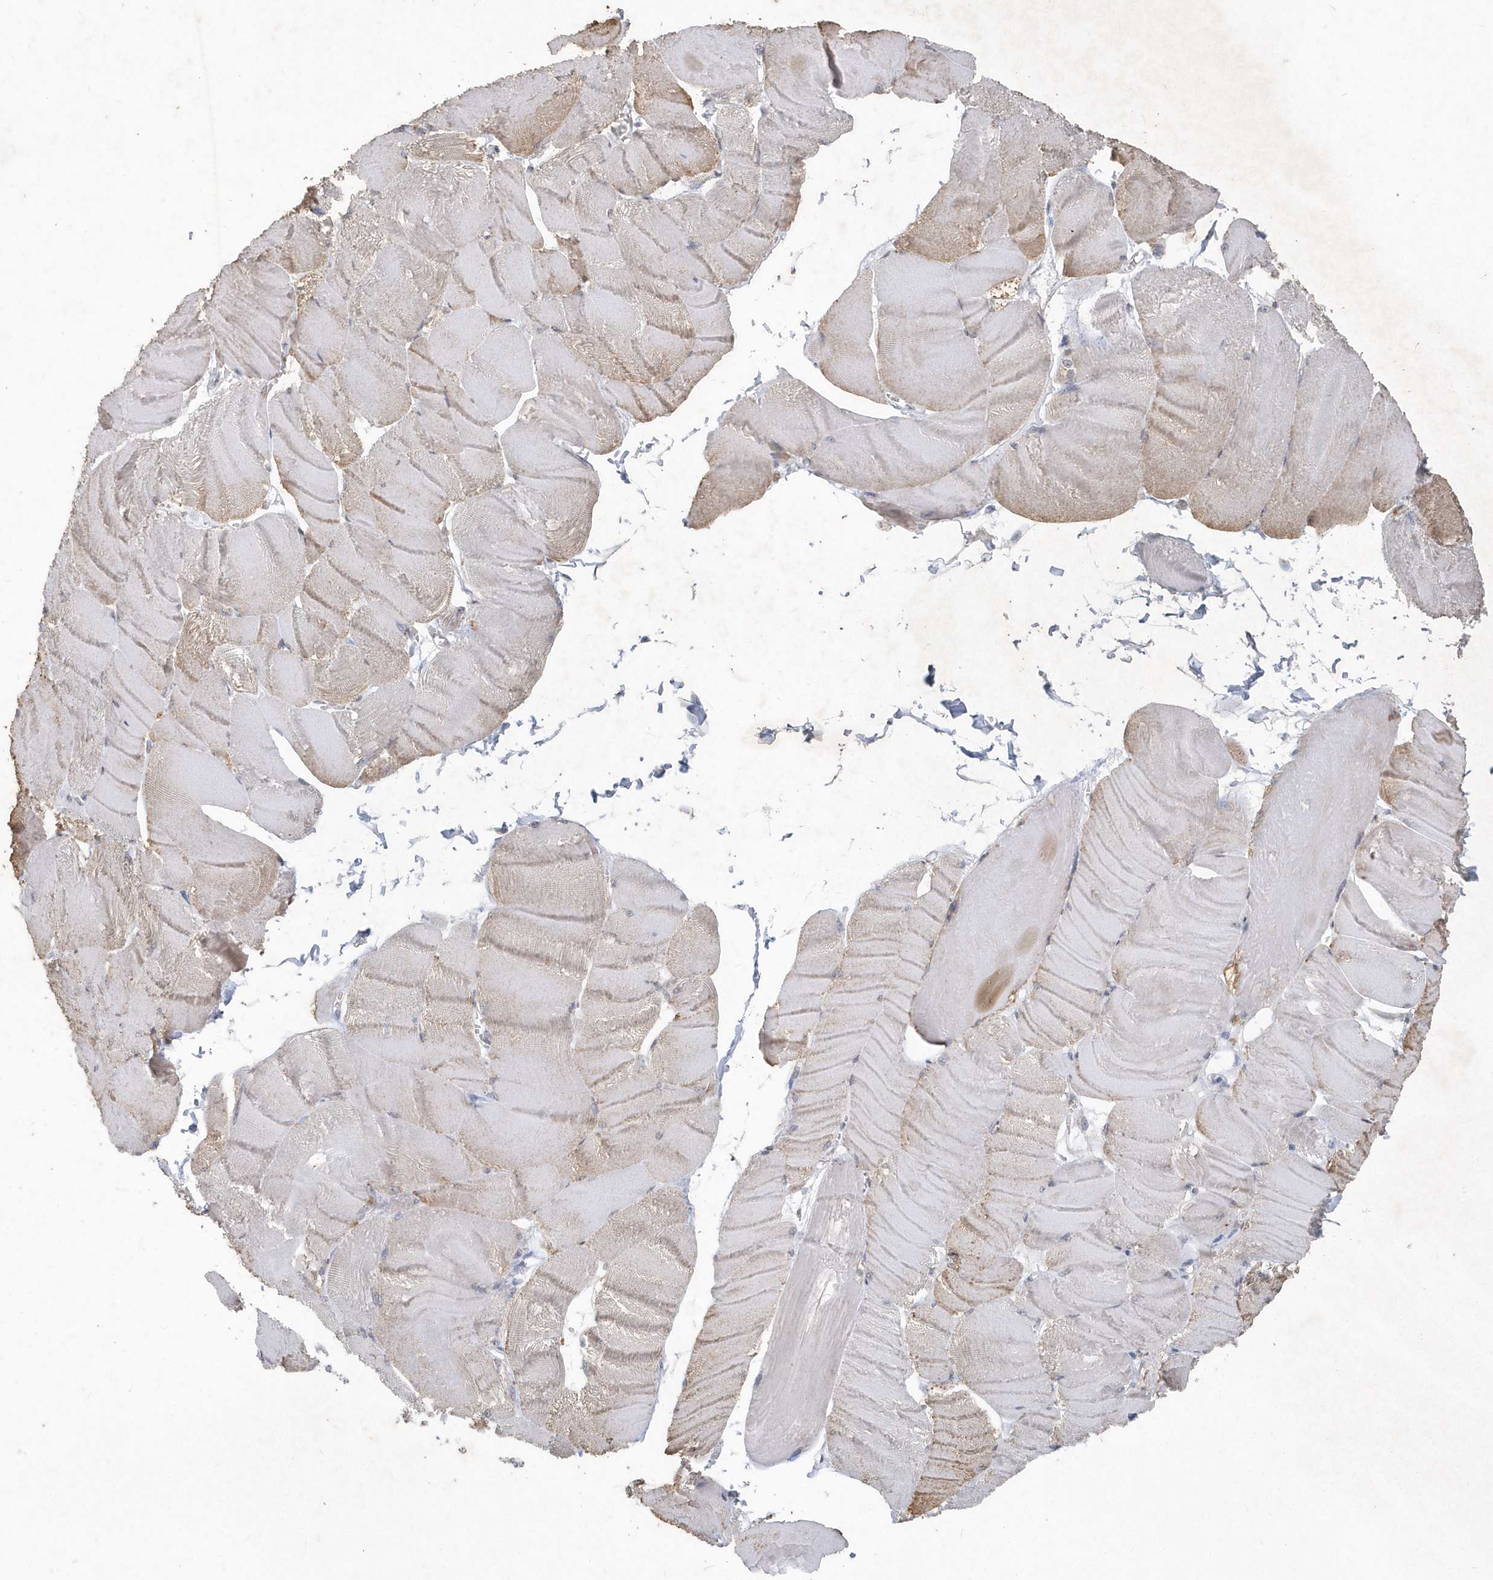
{"staining": {"intensity": "weak", "quantity": "<25%", "location": "cytoplasmic/membranous"}, "tissue": "skeletal muscle", "cell_type": "Myocytes", "image_type": "normal", "snomed": [{"axis": "morphology", "description": "Normal tissue, NOS"}, {"axis": "morphology", "description": "Basal cell carcinoma"}, {"axis": "topography", "description": "Skeletal muscle"}], "caption": "IHC micrograph of benign skeletal muscle stained for a protein (brown), which reveals no expression in myocytes. Brightfield microscopy of IHC stained with DAB (brown) and hematoxylin (blue), captured at high magnification.", "gene": "PDCD1", "patient": {"sex": "female", "age": 64}}